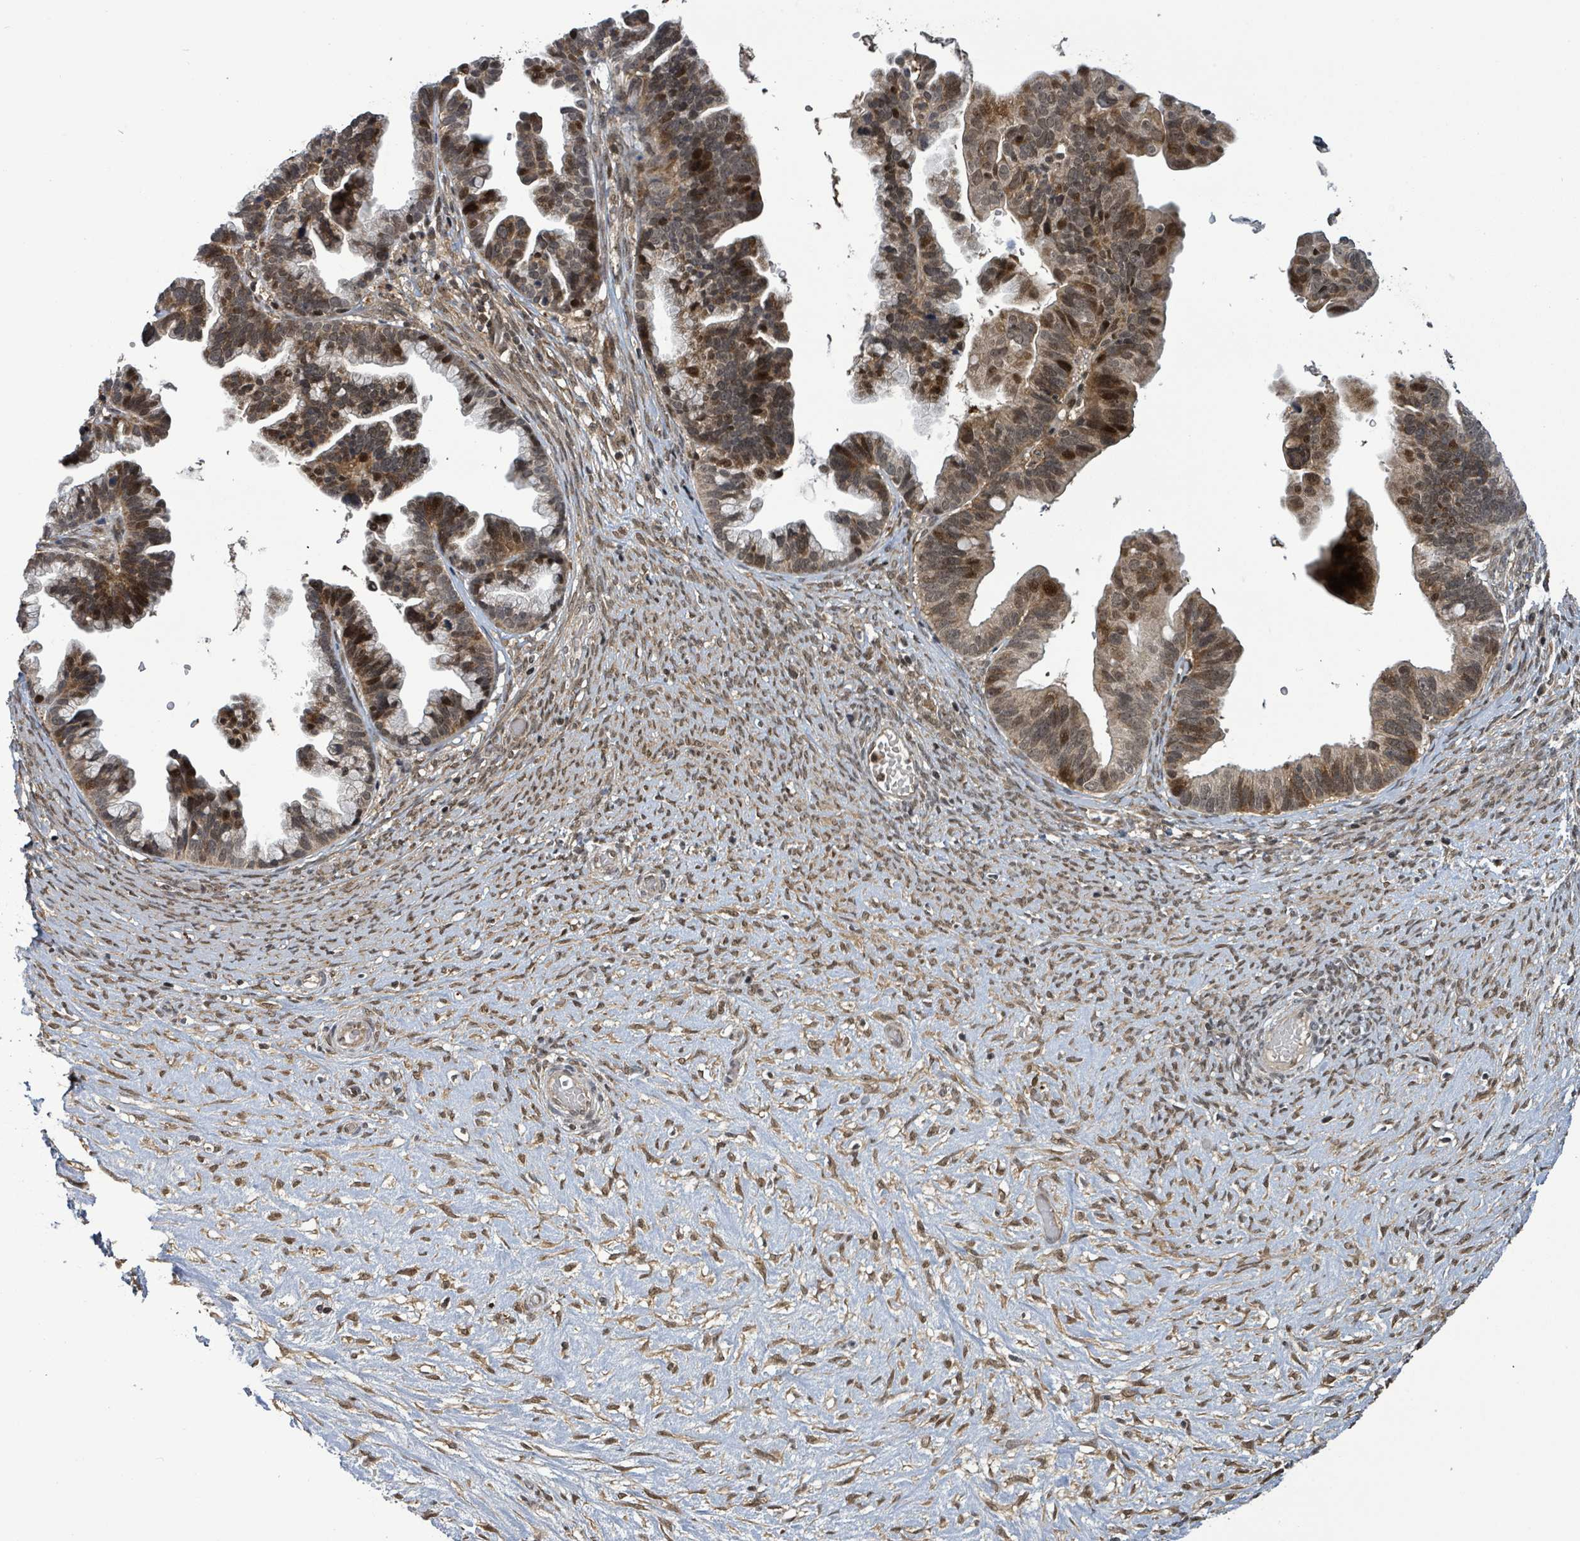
{"staining": {"intensity": "strong", "quantity": "25%-75%", "location": "nuclear"}, "tissue": "ovarian cancer", "cell_type": "Tumor cells", "image_type": "cancer", "snomed": [{"axis": "morphology", "description": "Cystadenocarcinoma, serous, NOS"}, {"axis": "topography", "description": "Ovary"}], "caption": "Tumor cells display high levels of strong nuclear positivity in about 25%-75% of cells in ovarian serous cystadenocarcinoma. (DAB (3,3'-diaminobenzidine) = brown stain, brightfield microscopy at high magnification).", "gene": "FBXO6", "patient": {"sex": "female", "age": 56}}